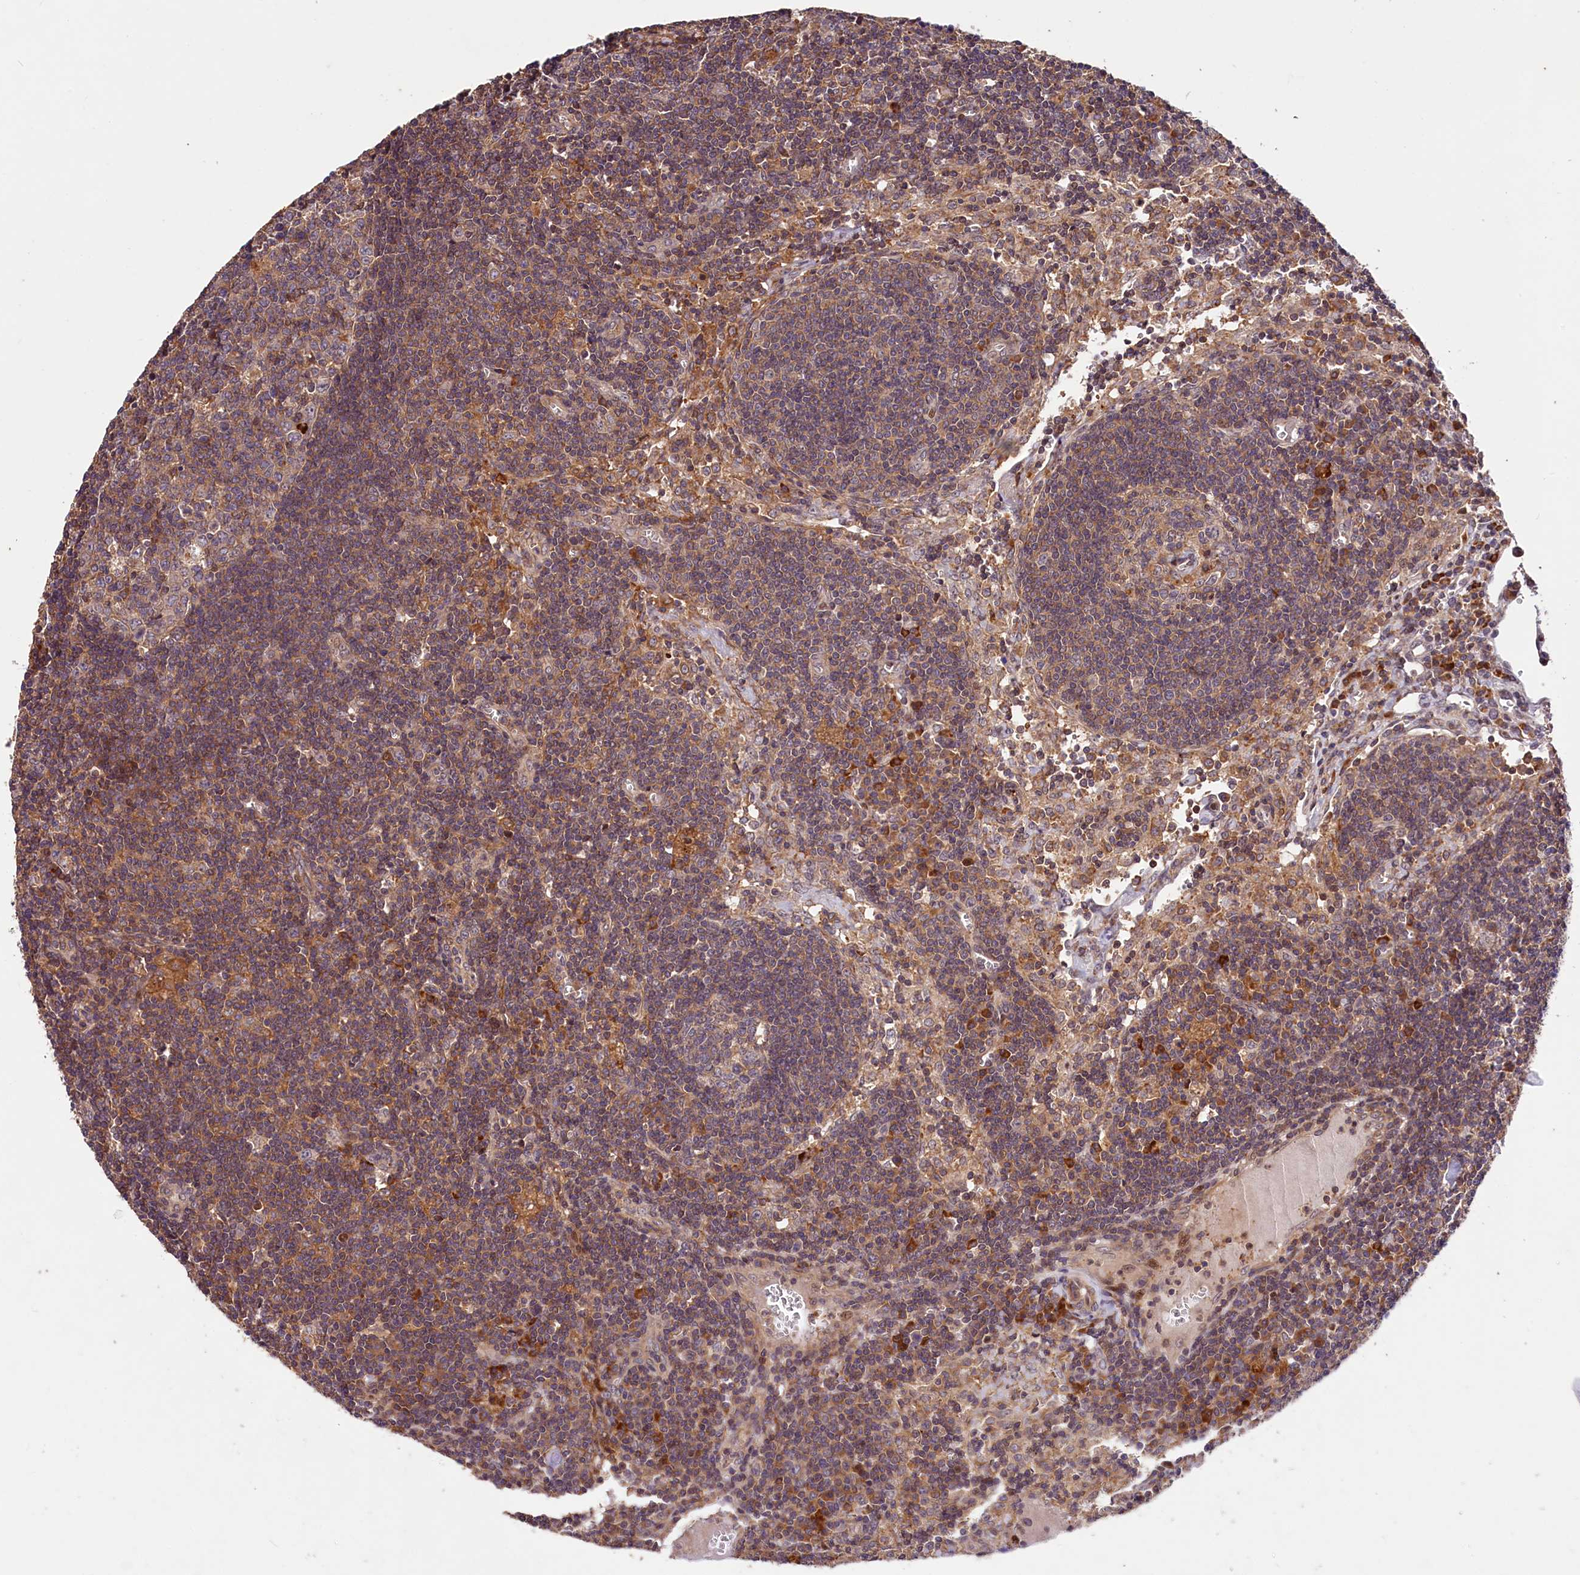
{"staining": {"intensity": "weak", "quantity": "25%-75%", "location": "cytoplasmic/membranous"}, "tissue": "lymph node", "cell_type": "Germinal center cells", "image_type": "normal", "snomed": [{"axis": "morphology", "description": "Normal tissue, NOS"}, {"axis": "topography", "description": "Lymph node"}], "caption": "Weak cytoplasmic/membranous staining is seen in about 25%-75% of germinal center cells in benign lymph node. Immunohistochemistry stains the protein of interest in brown and the nuclei are stained blue.", "gene": "CACNA1H", "patient": {"sex": "male", "age": 58}}